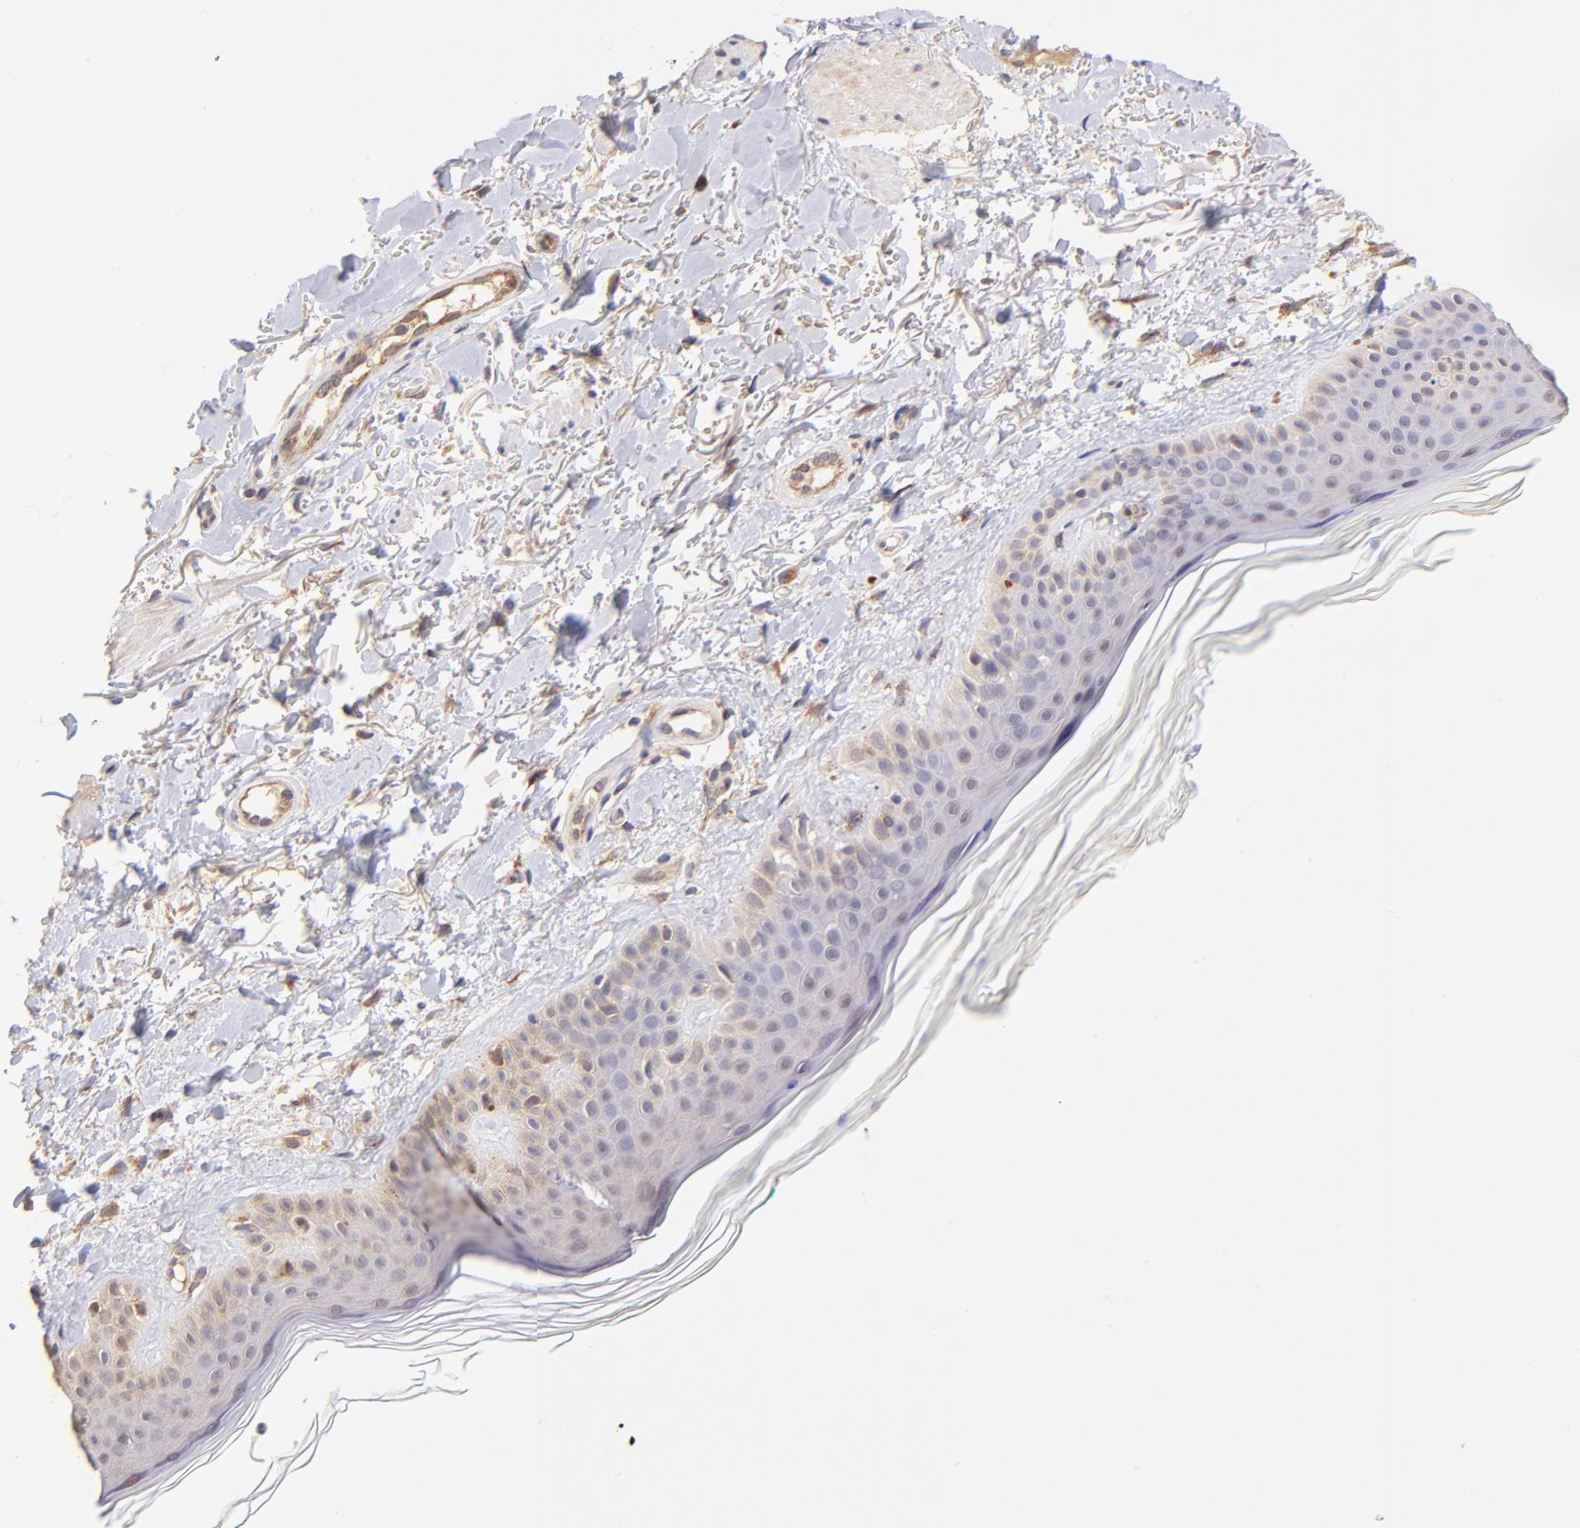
{"staining": {"intensity": "strong", "quantity": ">75%", "location": "cytoplasmic/membranous"}, "tissue": "skin", "cell_type": "Fibroblasts", "image_type": "normal", "snomed": [{"axis": "morphology", "description": "Normal tissue, NOS"}, {"axis": "topography", "description": "Skin"}], "caption": "Fibroblasts reveal strong cytoplasmic/membranous expression in about >75% of cells in normal skin. The staining was performed using DAB, with brown indicating positive protein expression. Nuclei are stained blue with hematoxylin.", "gene": "SPARC", "patient": {"sex": "male", "age": 71}}